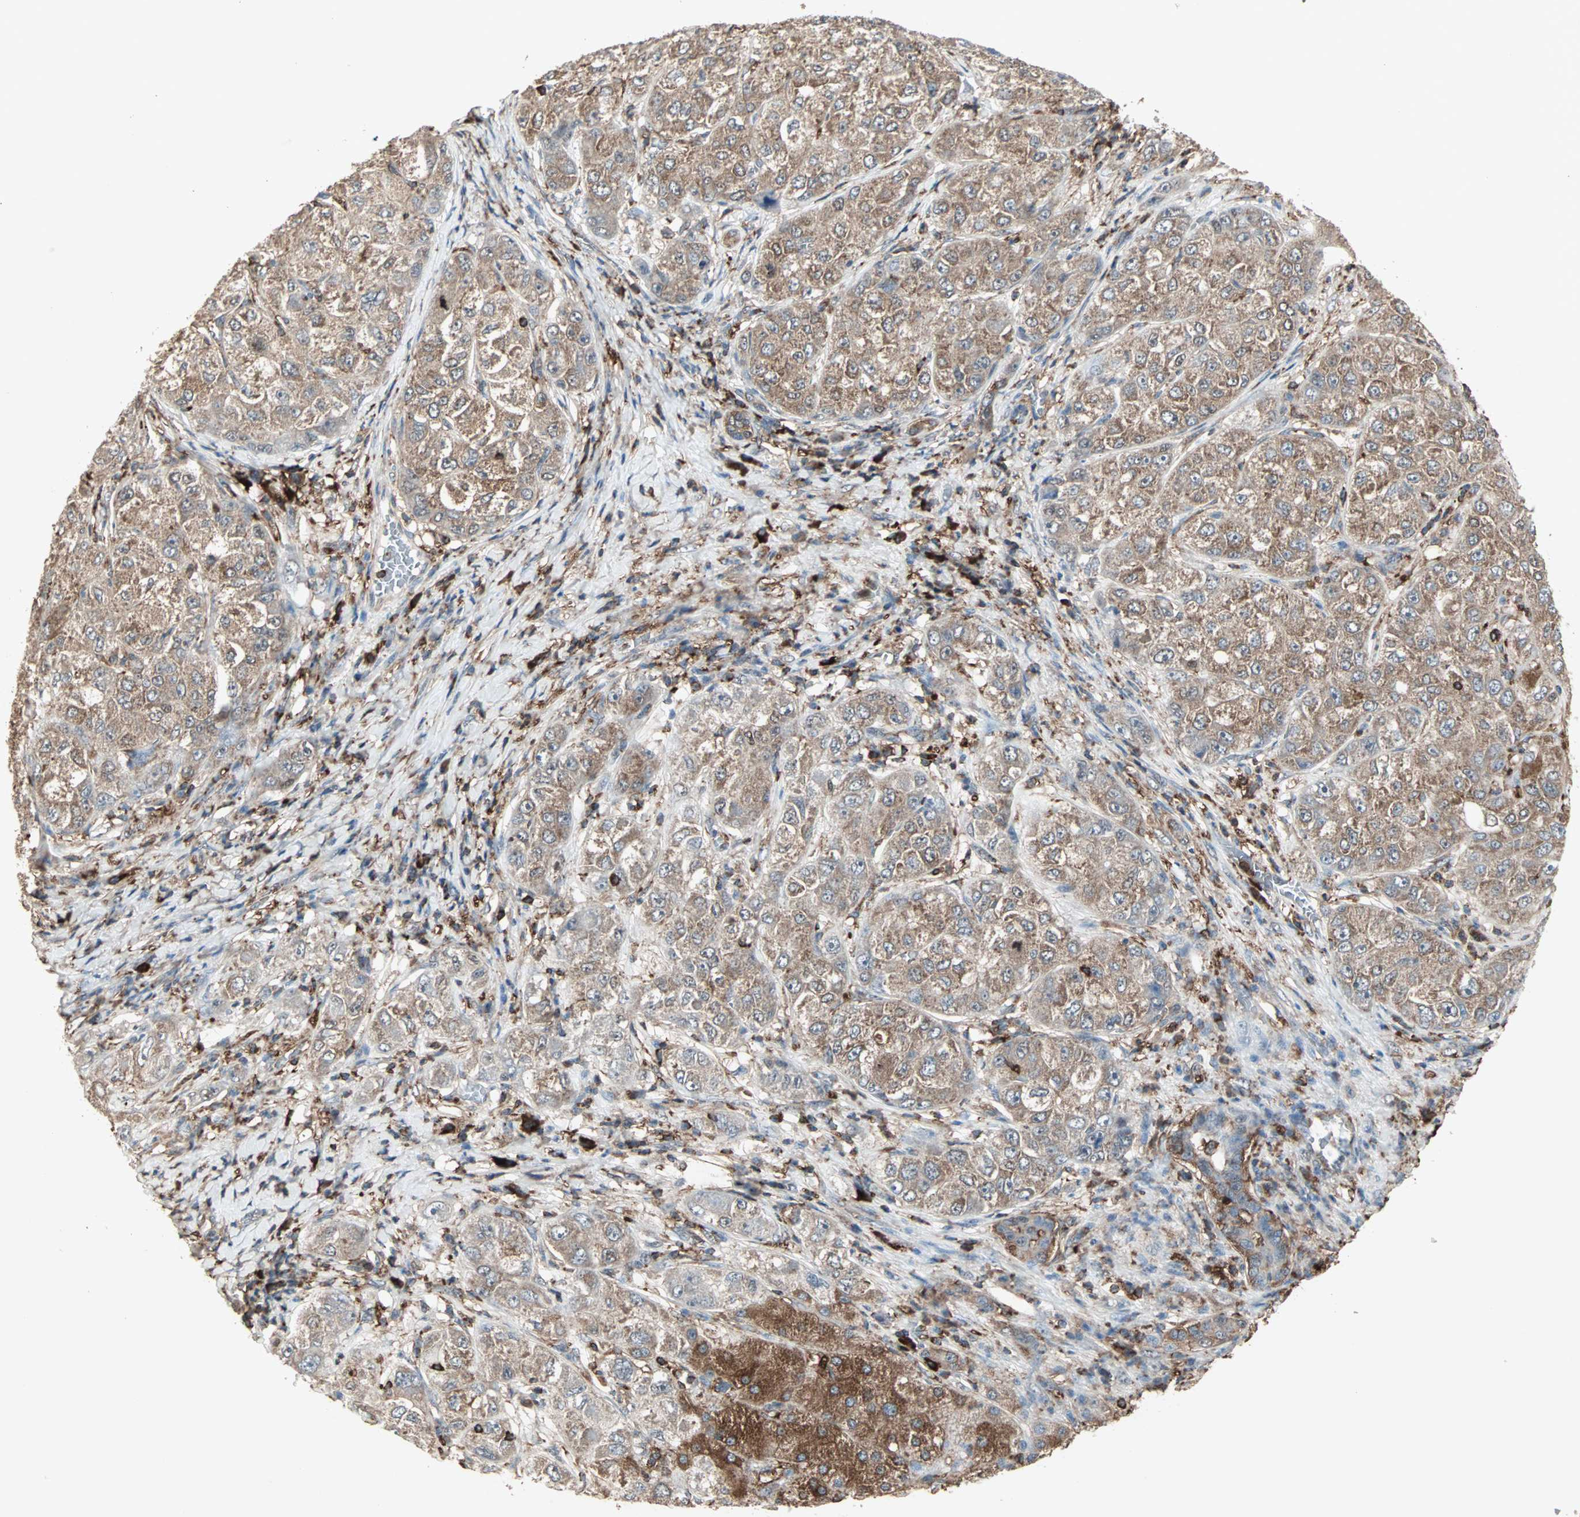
{"staining": {"intensity": "strong", "quantity": ">75%", "location": "cytoplasmic/membranous"}, "tissue": "liver cancer", "cell_type": "Tumor cells", "image_type": "cancer", "snomed": [{"axis": "morphology", "description": "Carcinoma, Hepatocellular, NOS"}, {"axis": "topography", "description": "Liver"}], "caption": "Protein staining of liver hepatocellular carcinoma tissue demonstrates strong cytoplasmic/membranous expression in about >75% of tumor cells. (Stains: DAB (3,3'-diaminobenzidine) in brown, nuclei in blue, Microscopy: brightfield microscopy at high magnification).", "gene": "MMP3", "patient": {"sex": "male", "age": 80}}